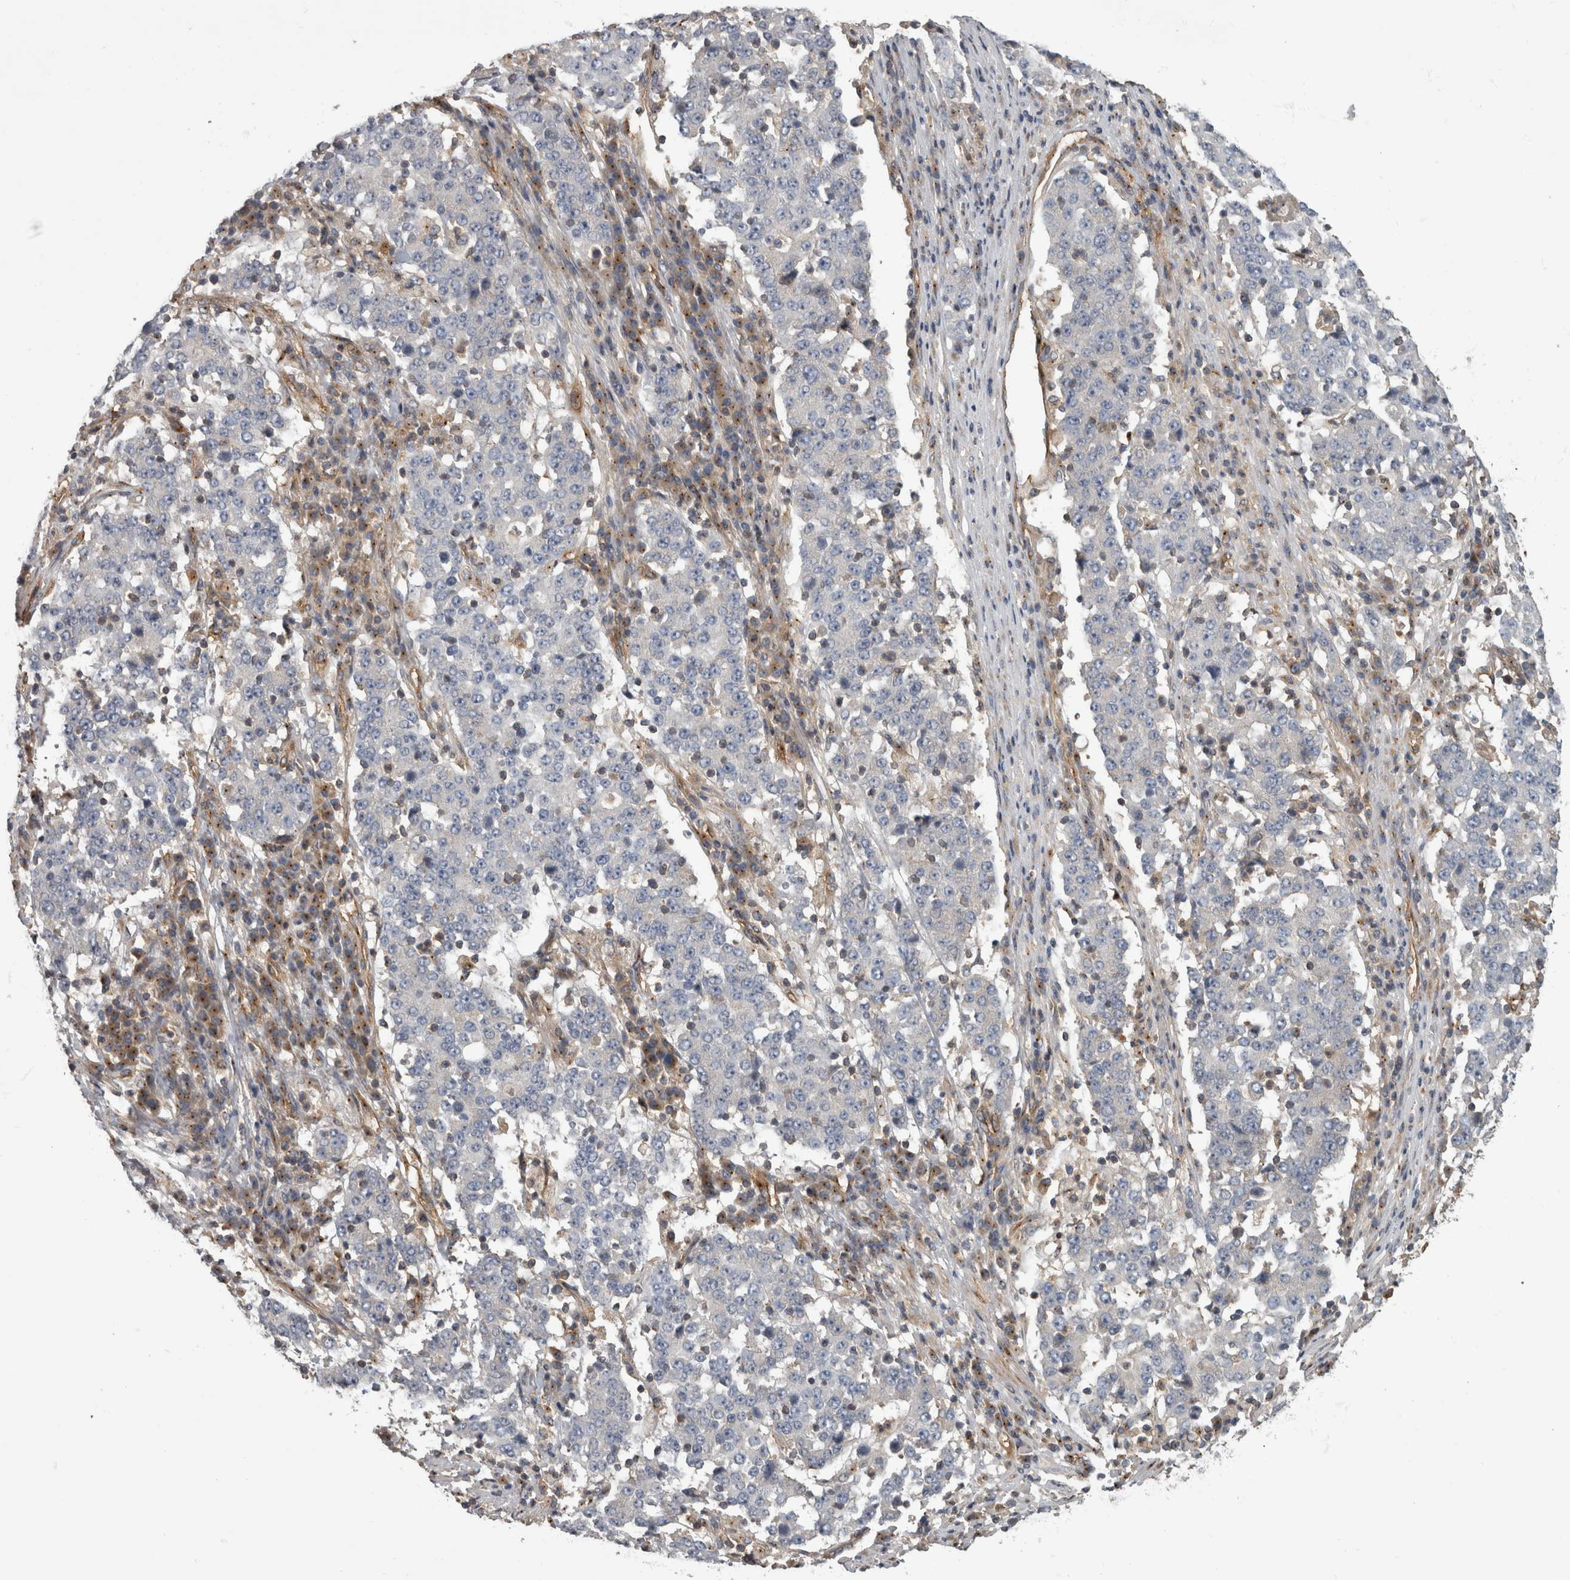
{"staining": {"intensity": "negative", "quantity": "none", "location": "none"}, "tissue": "stomach cancer", "cell_type": "Tumor cells", "image_type": "cancer", "snomed": [{"axis": "morphology", "description": "Adenocarcinoma, NOS"}, {"axis": "topography", "description": "Stomach"}], "caption": "Immunohistochemistry photomicrograph of stomach adenocarcinoma stained for a protein (brown), which demonstrates no staining in tumor cells.", "gene": "HOOK3", "patient": {"sex": "male", "age": 59}}